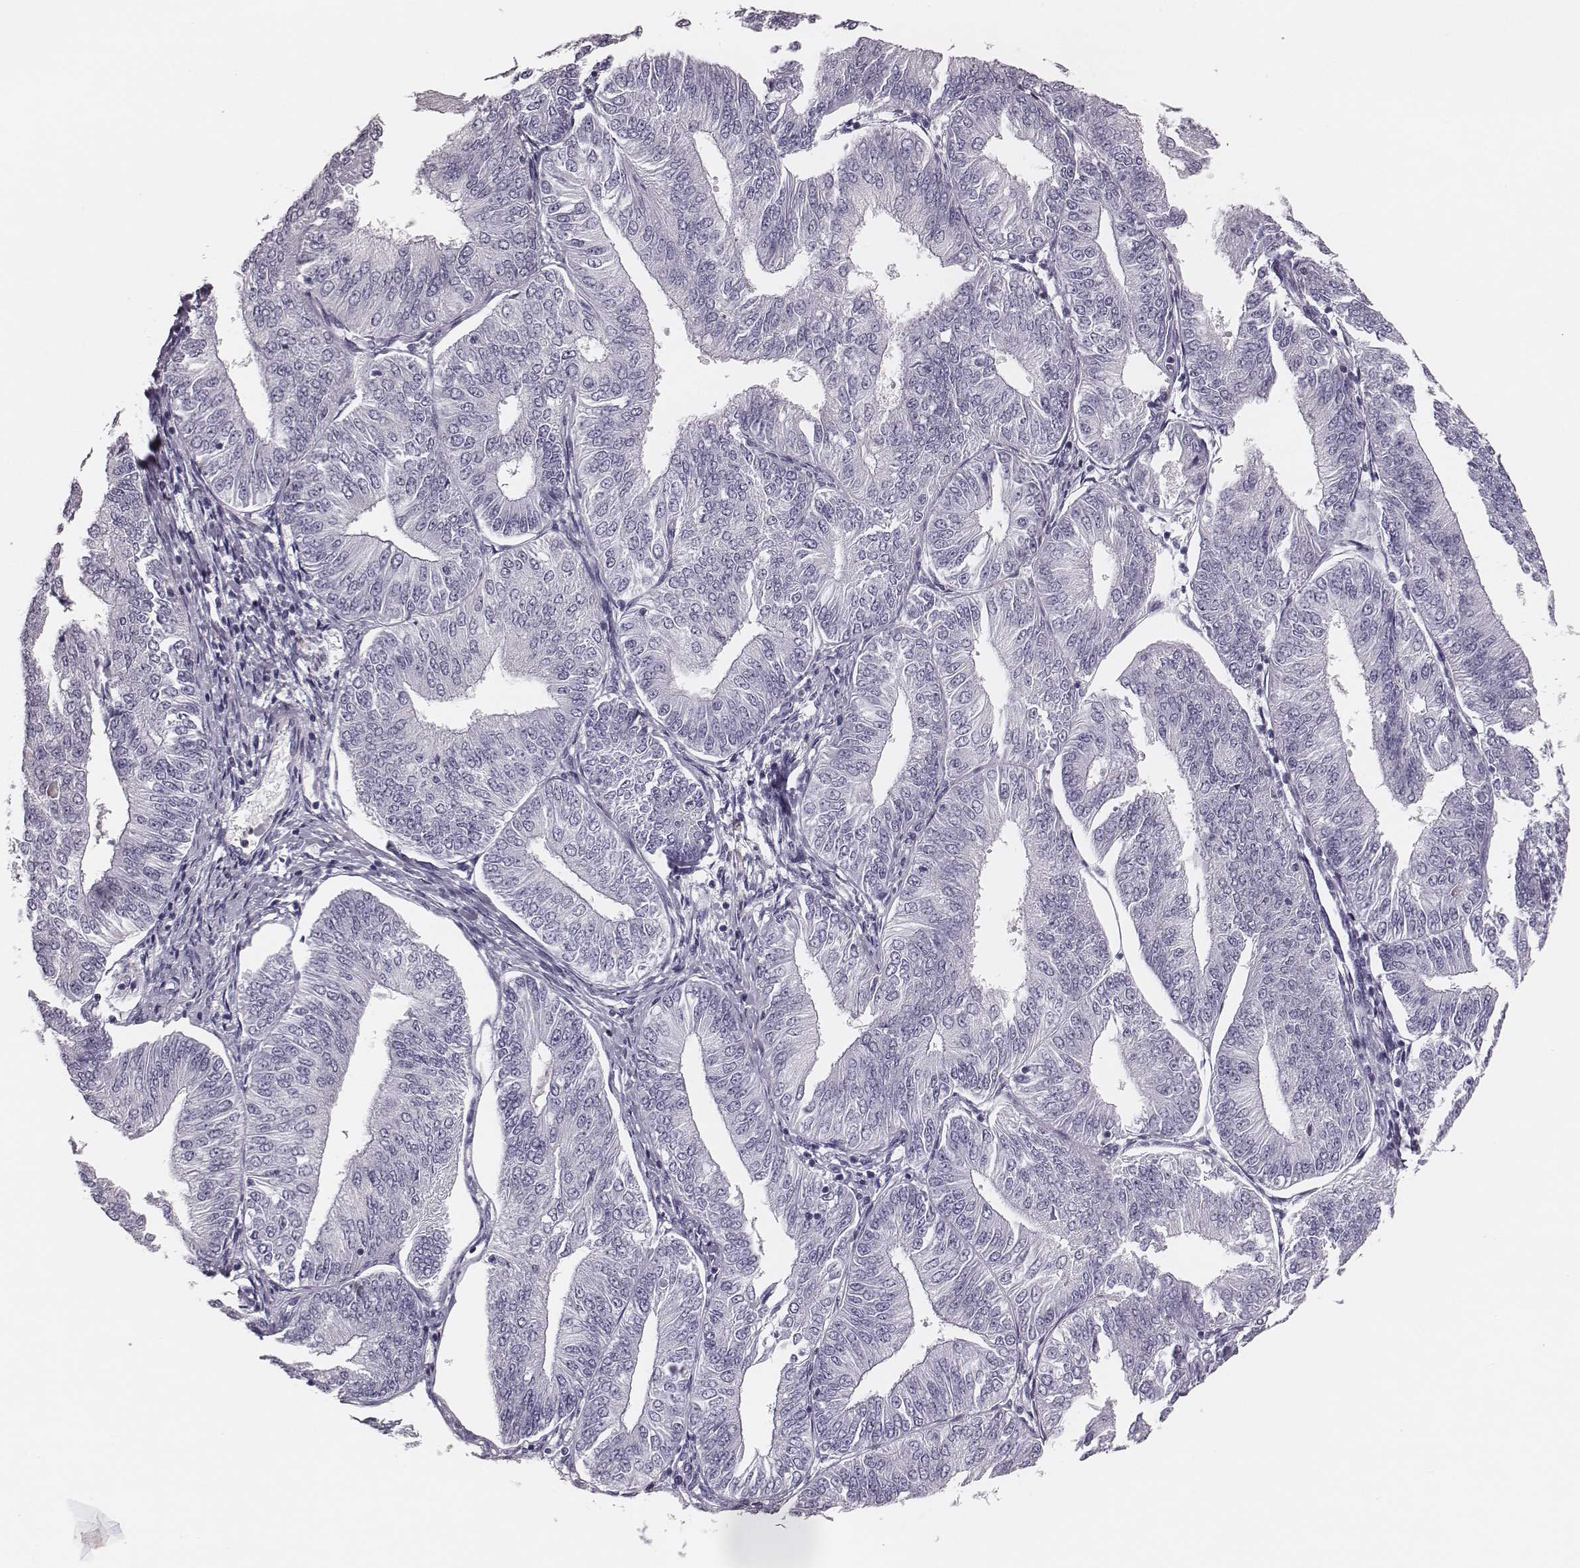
{"staining": {"intensity": "negative", "quantity": "none", "location": "none"}, "tissue": "endometrial cancer", "cell_type": "Tumor cells", "image_type": "cancer", "snomed": [{"axis": "morphology", "description": "Adenocarcinoma, NOS"}, {"axis": "topography", "description": "Endometrium"}], "caption": "Tumor cells show no significant positivity in adenocarcinoma (endometrial).", "gene": "CSH1", "patient": {"sex": "female", "age": 58}}